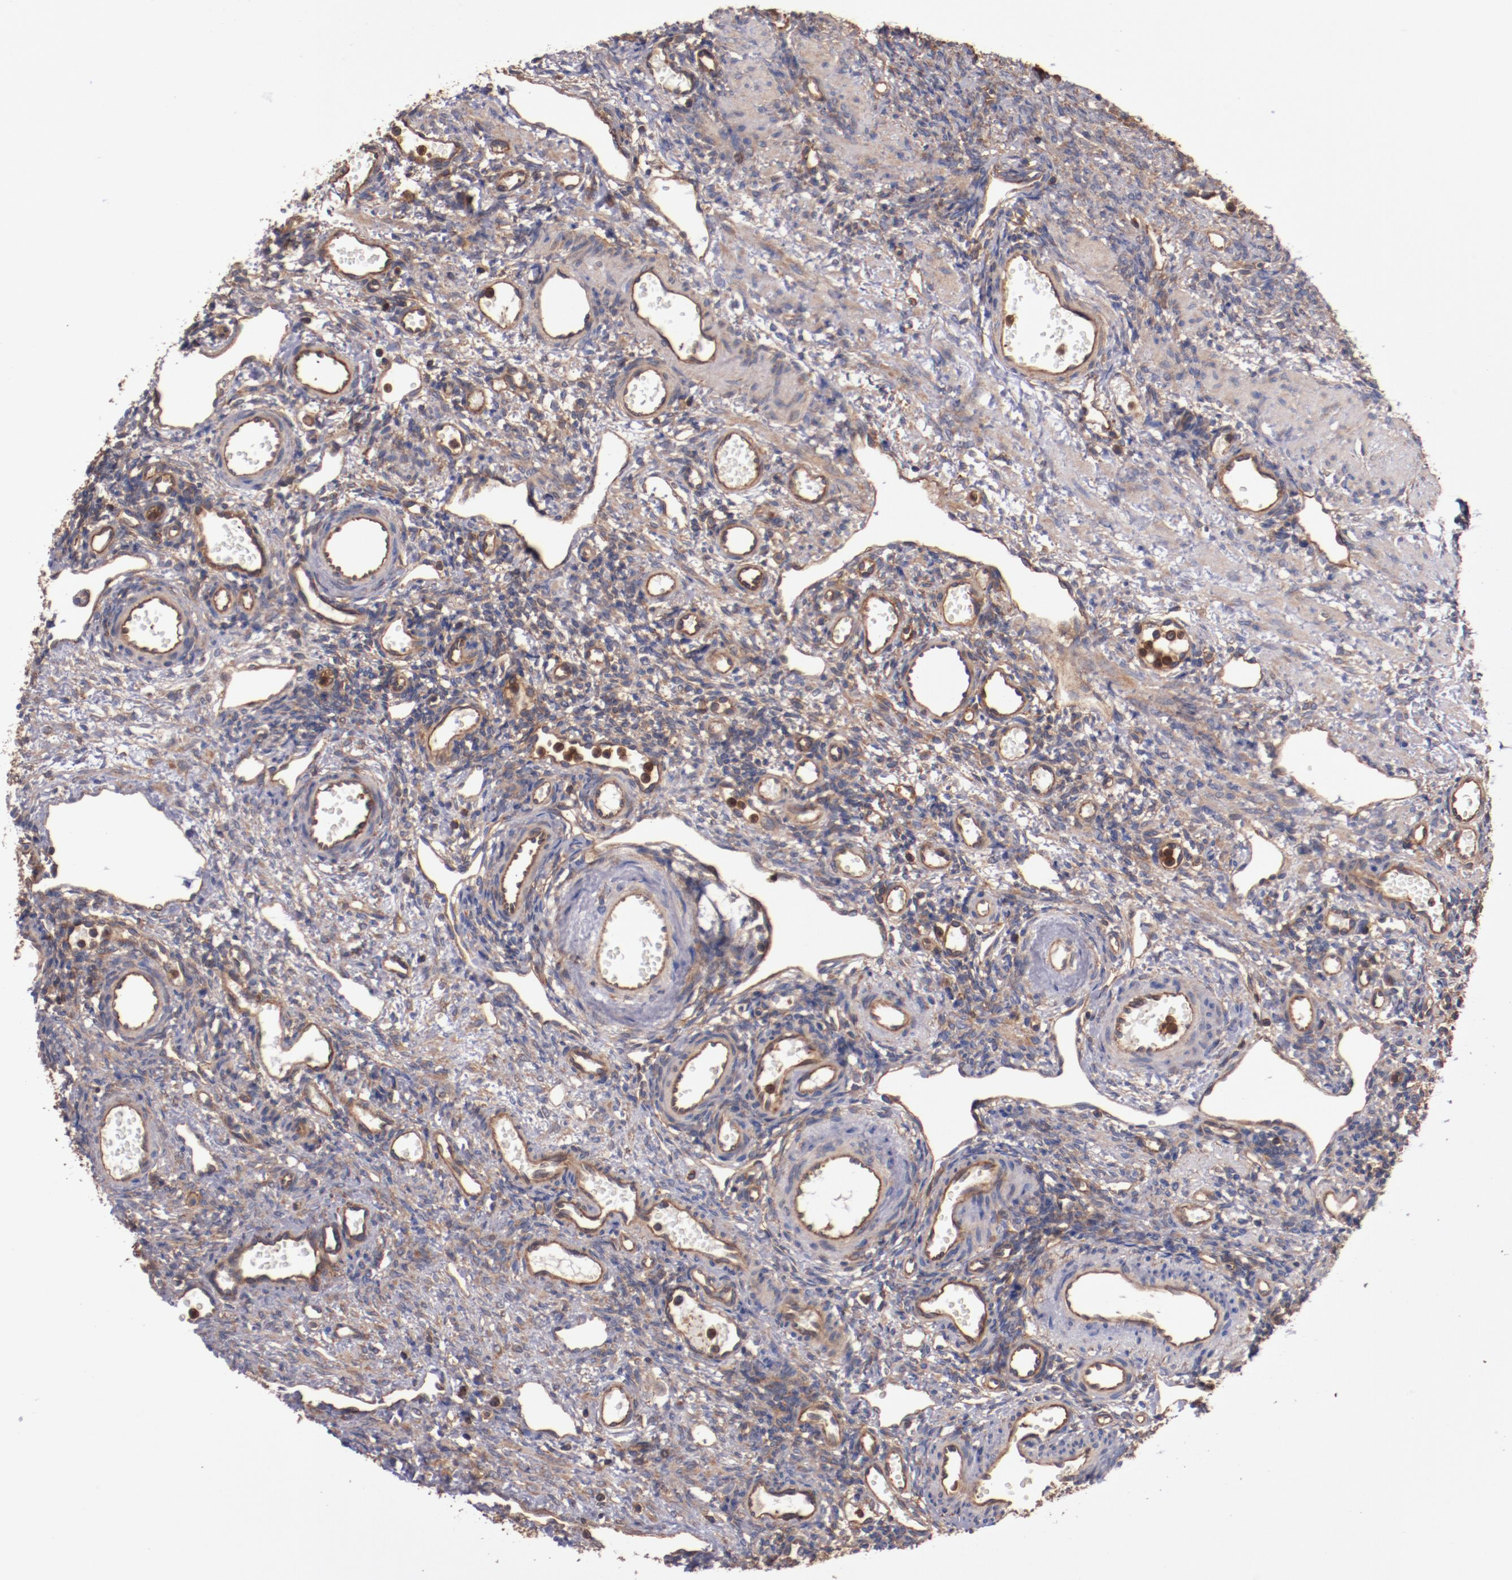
{"staining": {"intensity": "strong", "quantity": ">75%", "location": "cytoplasmic/membranous"}, "tissue": "ovary", "cell_type": "Ovarian stroma cells", "image_type": "normal", "snomed": [{"axis": "morphology", "description": "Normal tissue, NOS"}, {"axis": "topography", "description": "Ovary"}], "caption": "DAB (3,3'-diaminobenzidine) immunohistochemical staining of unremarkable ovary shows strong cytoplasmic/membranous protein staining in approximately >75% of ovarian stroma cells.", "gene": "TMOD3", "patient": {"sex": "female", "age": 33}}